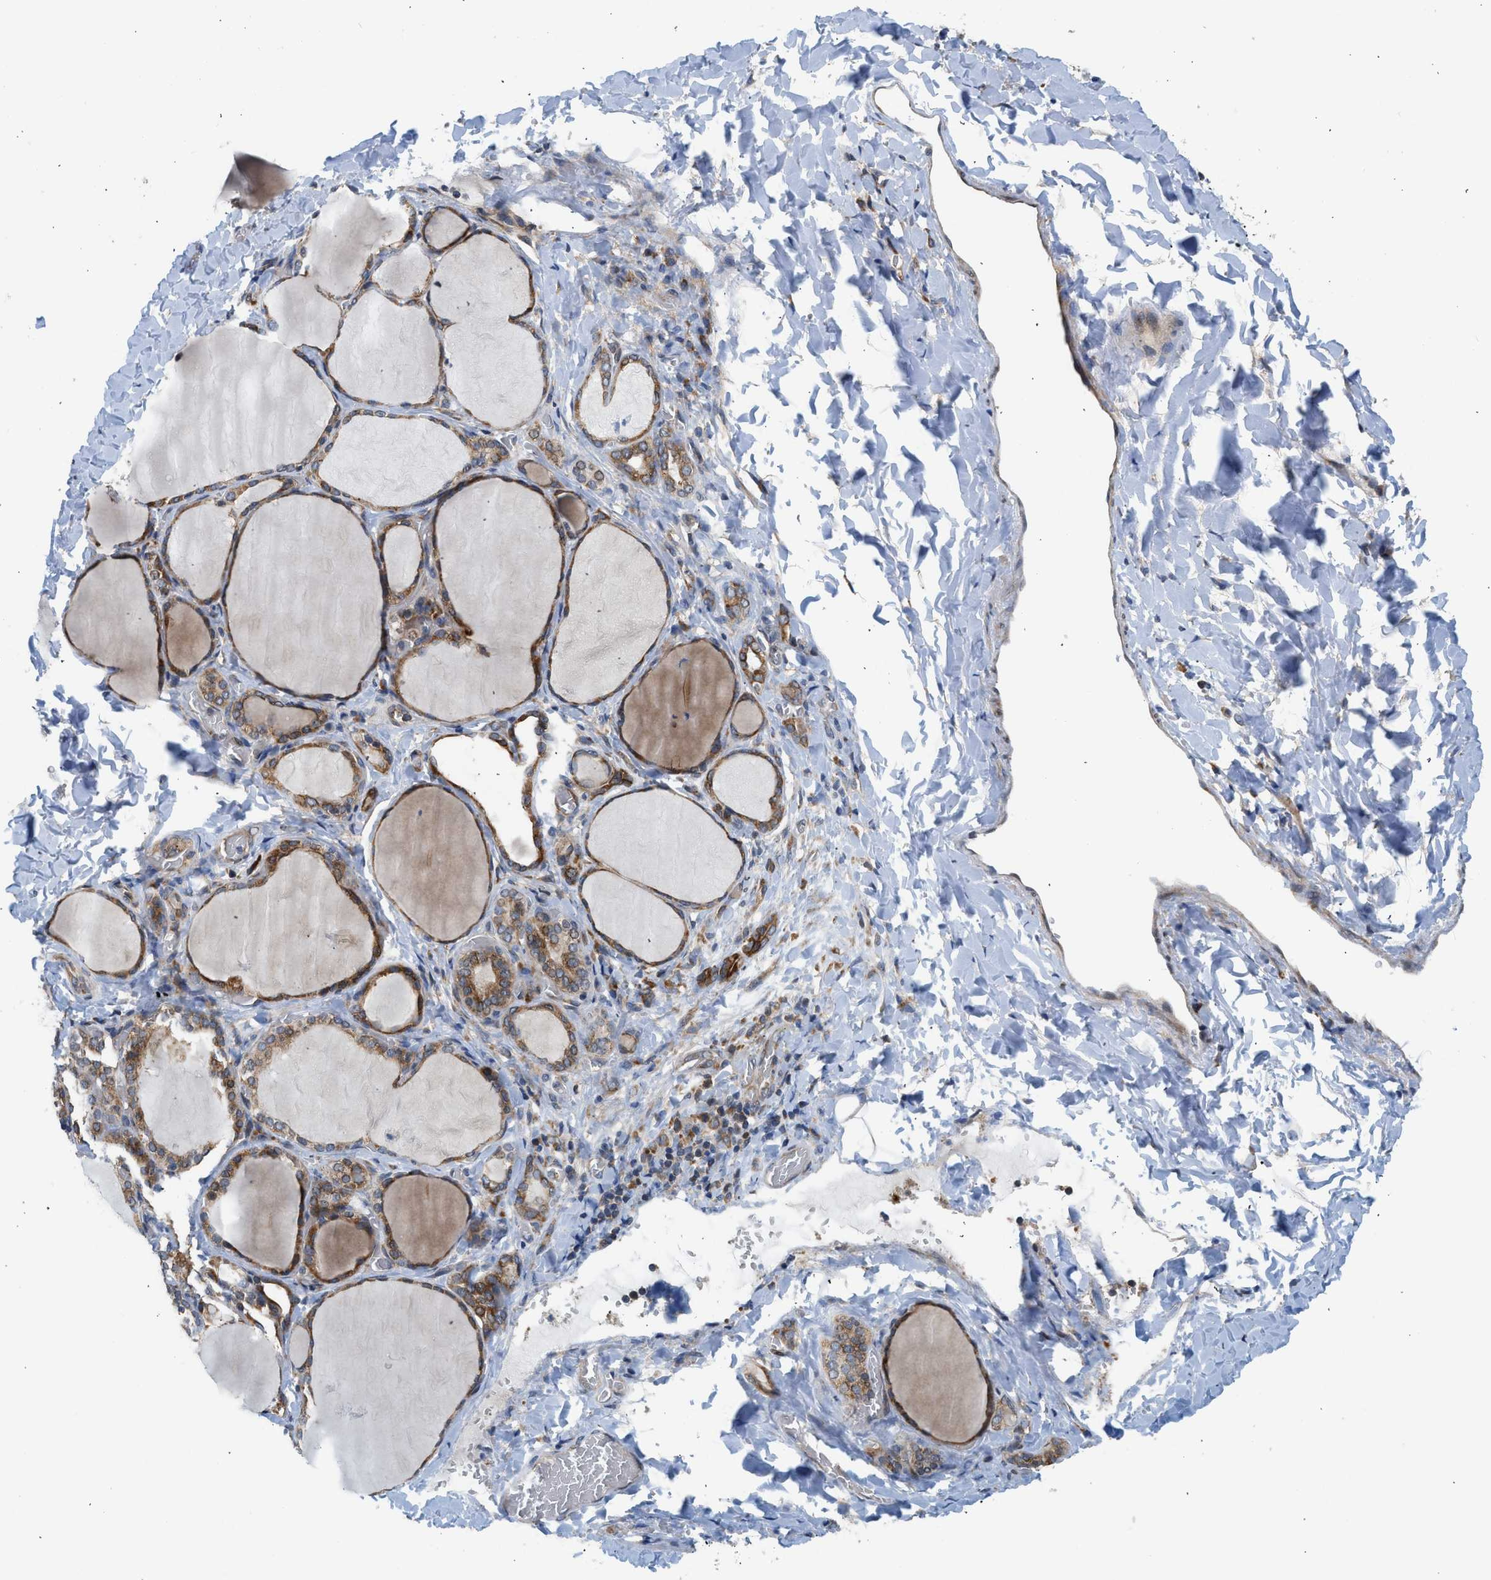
{"staining": {"intensity": "strong", "quantity": ">75%", "location": "cytoplasmic/membranous"}, "tissue": "thyroid gland", "cell_type": "Glandular cells", "image_type": "normal", "snomed": [{"axis": "morphology", "description": "Normal tissue, NOS"}, {"axis": "morphology", "description": "Papillary adenocarcinoma, NOS"}, {"axis": "topography", "description": "Thyroid gland"}], "caption": "IHC micrograph of normal thyroid gland: human thyroid gland stained using immunohistochemistry (IHC) demonstrates high levels of strong protein expression localized specifically in the cytoplasmic/membranous of glandular cells, appearing as a cytoplasmic/membranous brown color.", "gene": "POLG2", "patient": {"sex": "female", "age": 30}}